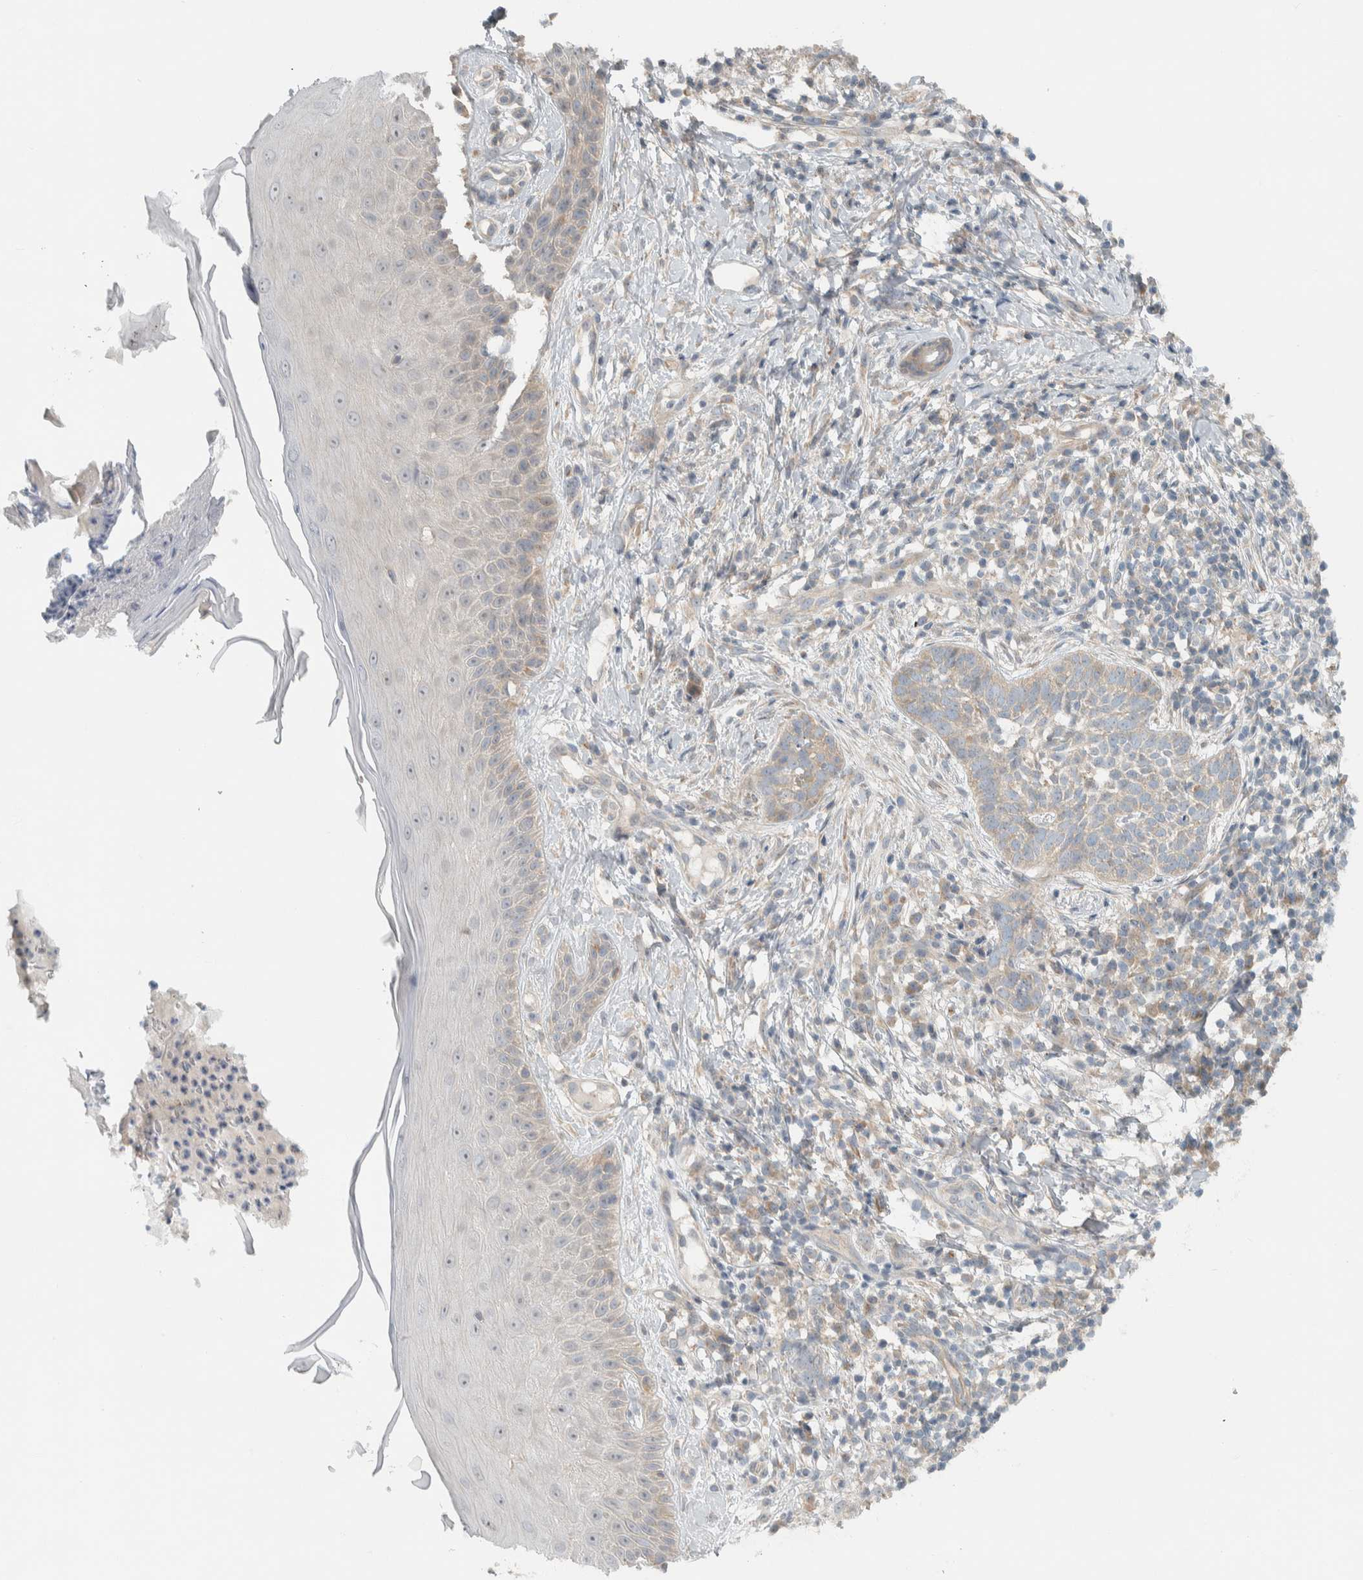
{"staining": {"intensity": "weak", "quantity": "<25%", "location": "cytoplasmic/membranous"}, "tissue": "skin cancer", "cell_type": "Tumor cells", "image_type": "cancer", "snomed": [{"axis": "morphology", "description": "Normal tissue, NOS"}, {"axis": "morphology", "description": "Basal cell carcinoma"}, {"axis": "topography", "description": "Skin"}], "caption": "High magnification brightfield microscopy of skin cancer stained with DAB (3,3'-diaminobenzidine) (brown) and counterstained with hematoxylin (blue): tumor cells show no significant expression.", "gene": "HGS", "patient": {"sex": "male", "age": 67}}